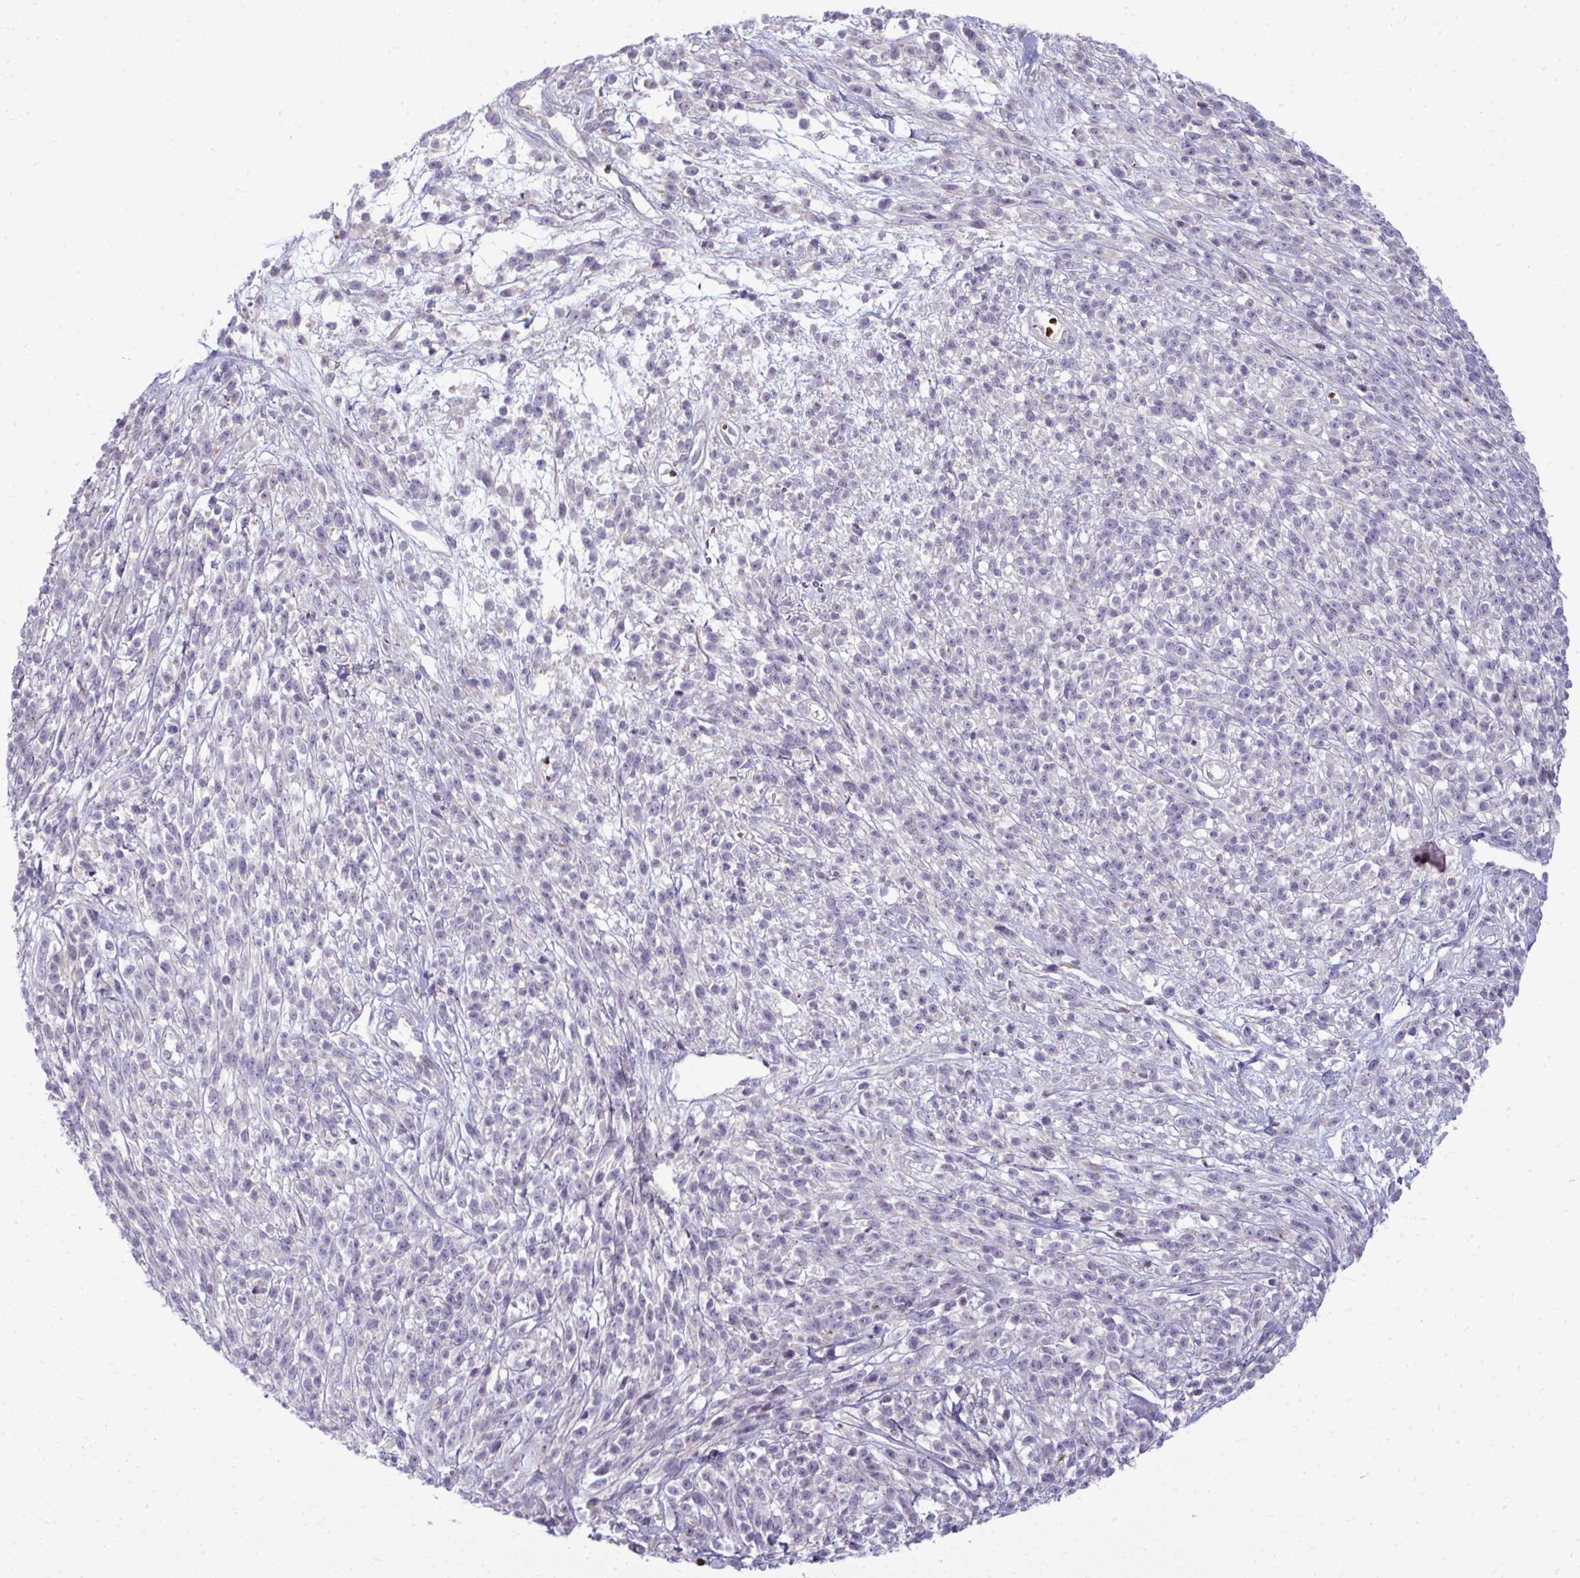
{"staining": {"intensity": "negative", "quantity": "none", "location": "none"}, "tissue": "melanoma", "cell_type": "Tumor cells", "image_type": "cancer", "snomed": [{"axis": "morphology", "description": "Malignant melanoma, NOS"}, {"axis": "topography", "description": "Skin"}, {"axis": "topography", "description": "Skin of trunk"}], "caption": "Tumor cells are negative for brown protein staining in malignant melanoma.", "gene": "SLC14A1", "patient": {"sex": "male", "age": 74}}